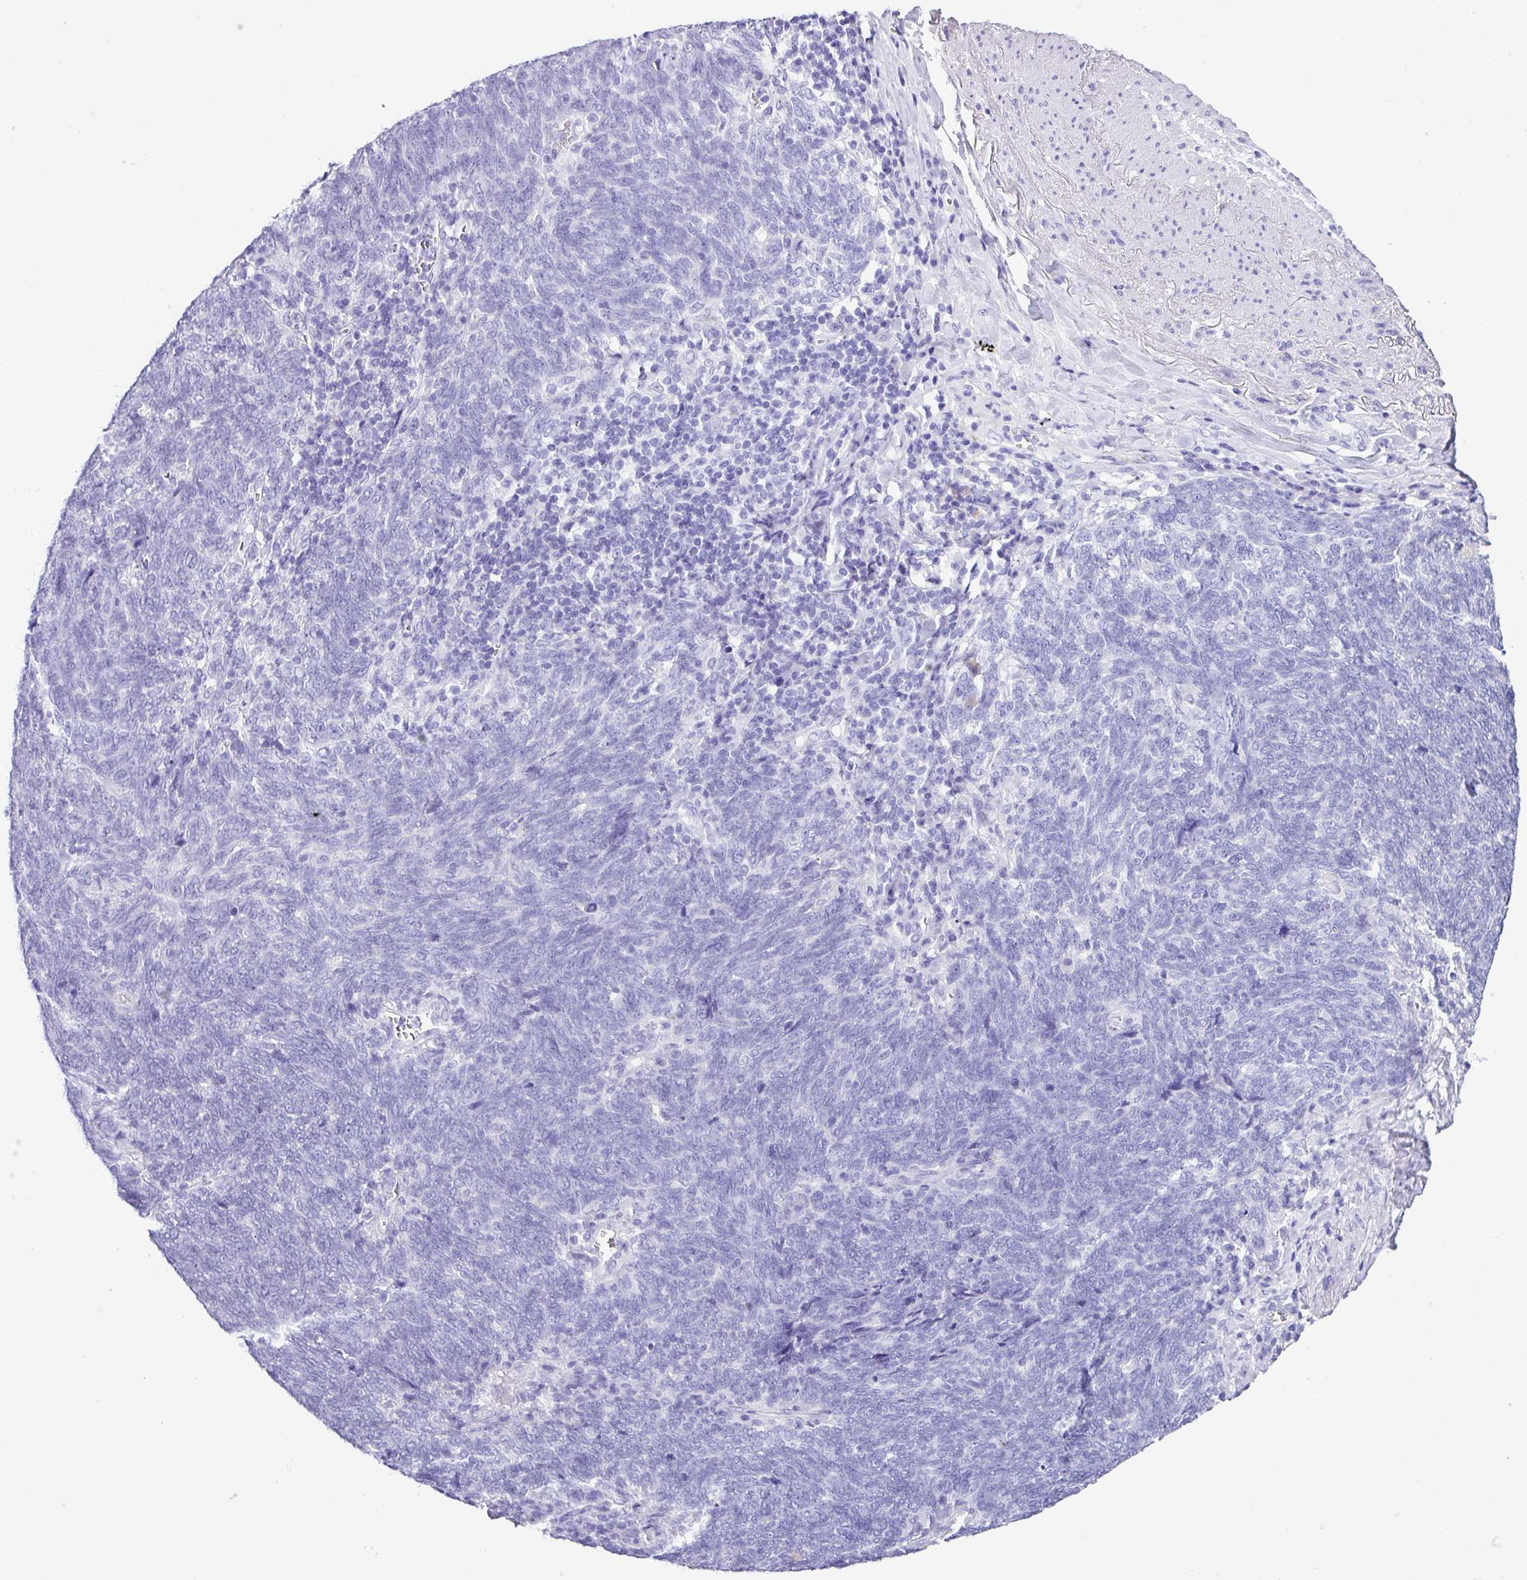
{"staining": {"intensity": "negative", "quantity": "none", "location": "none"}, "tissue": "lung cancer", "cell_type": "Tumor cells", "image_type": "cancer", "snomed": [{"axis": "morphology", "description": "Squamous cell carcinoma, NOS"}, {"axis": "topography", "description": "Lung"}], "caption": "This is an IHC histopathology image of lung cancer (squamous cell carcinoma). There is no expression in tumor cells.", "gene": "ZG16", "patient": {"sex": "female", "age": 72}}